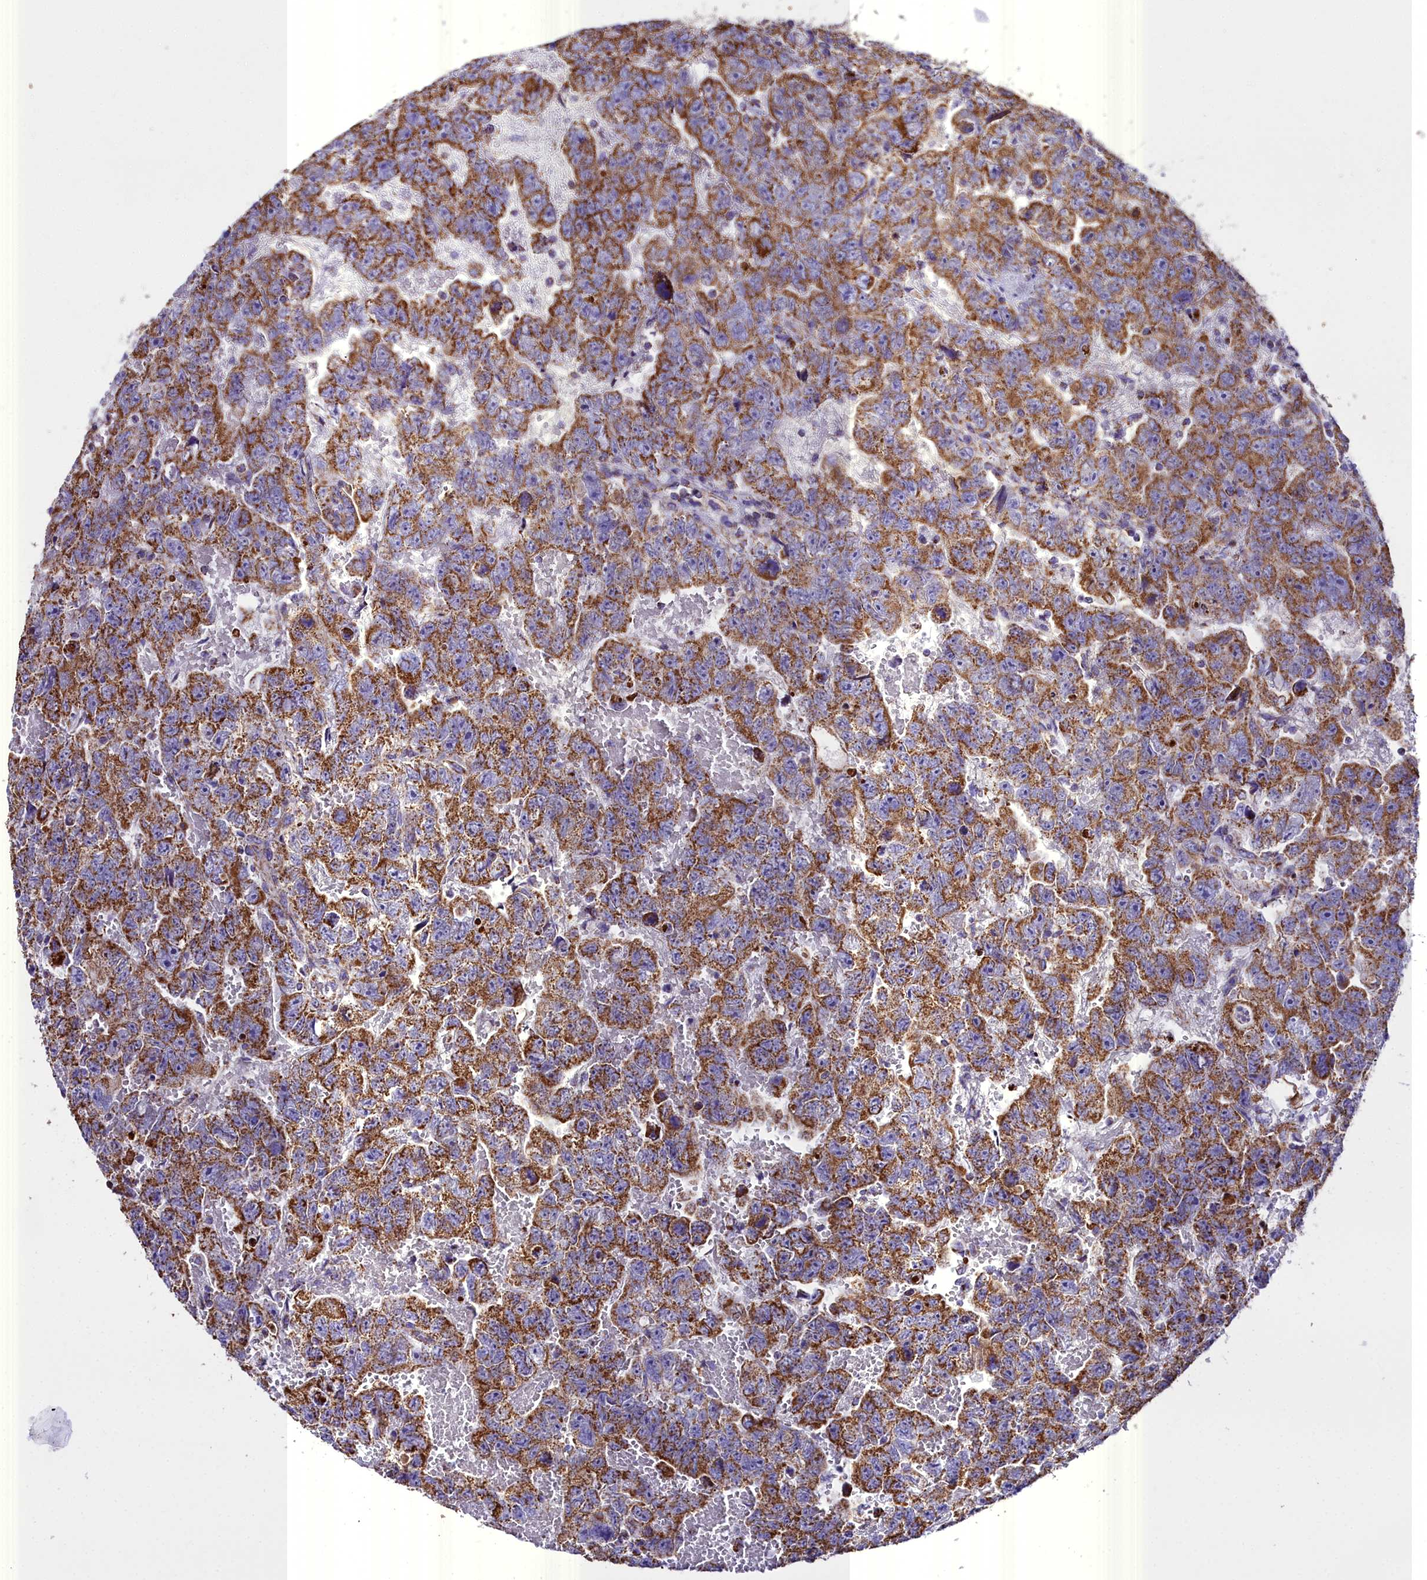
{"staining": {"intensity": "strong", "quantity": ">75%", "location": "cytoplasmic/membranous"}, "tissue": "testis cancer", "cell_type": "Tumor cells", "image_type": "cancer", "snomed": [{"axis": "morphology", "description": "Carcinoma, Embryonal, NOS"}, {"axis": "topography", "description": "Testis"}], "caption": "Embryonal carcinoma (testis) was stained to show a protein in brown. There is high levels of strong cytoplasmic/membranous staining in about >75% of tumor cells. (IHC, brightfield microscopy, high magnification).", "gene": "WDFY3", "patient": {"sex": "male", "age": 45}}